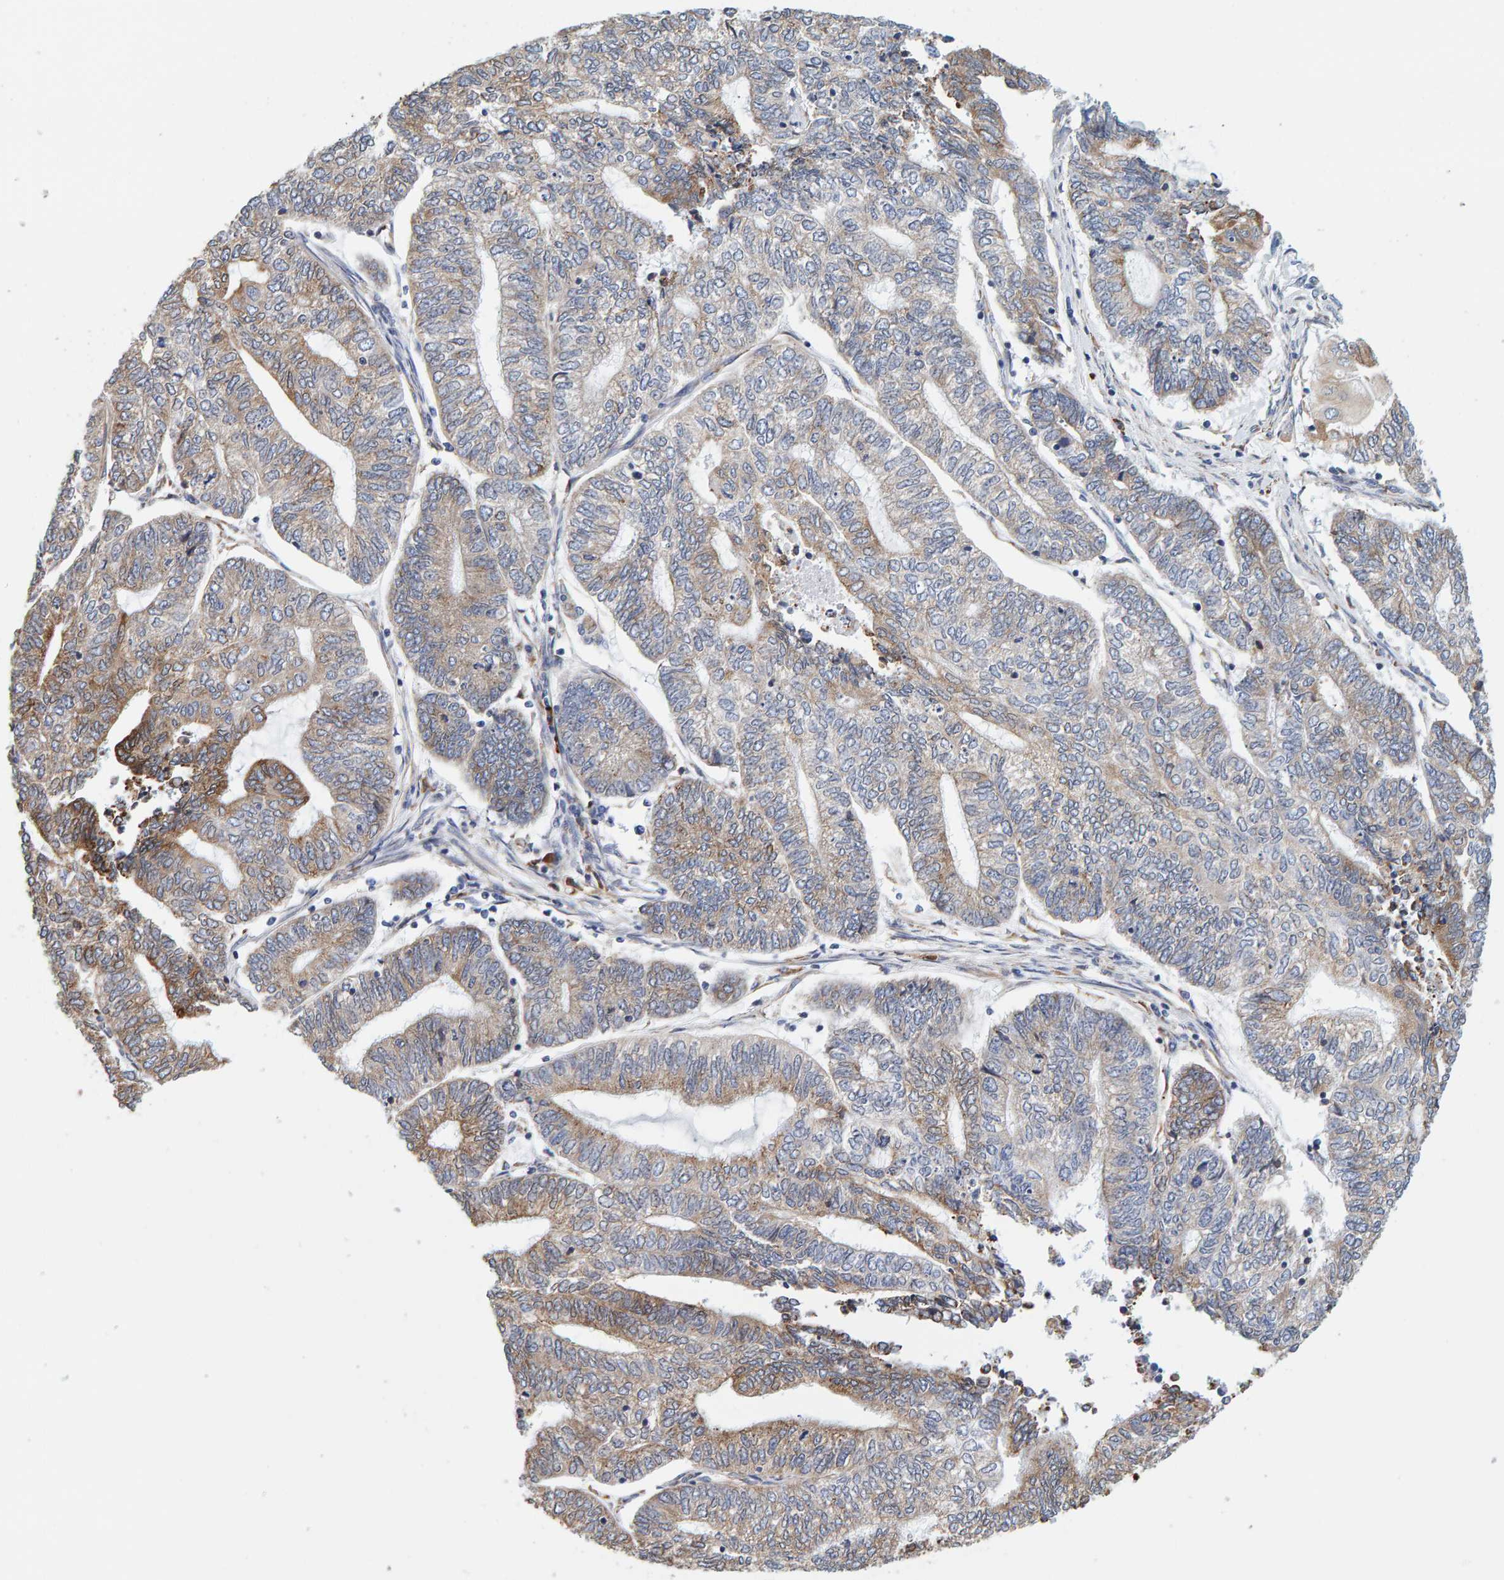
{"staining": {"intensity": "moderate", "quantity": "25%-75%", "location": "cytoplasmic/membranous"}, "tissue": "endometrial cancer", "cell_type": "Tumor cells", "image_type": "cancer", "snomed": [{"axis": "morphology", "description": "Adenocarcinoma, NOS"}, {"axis": "topography", "description": "Uterus"}, {"axis": "topography", "description": "Endometrium"}], "caption": "About 25%-75% of tumor cells in endometrial adenocarcinoma show moderate cytoplasmic/membranous protein expression as visualized by brown immunohistochemical staining.", "gene": "SGPL1", "patient": {"sex": "female", "age": 70}}